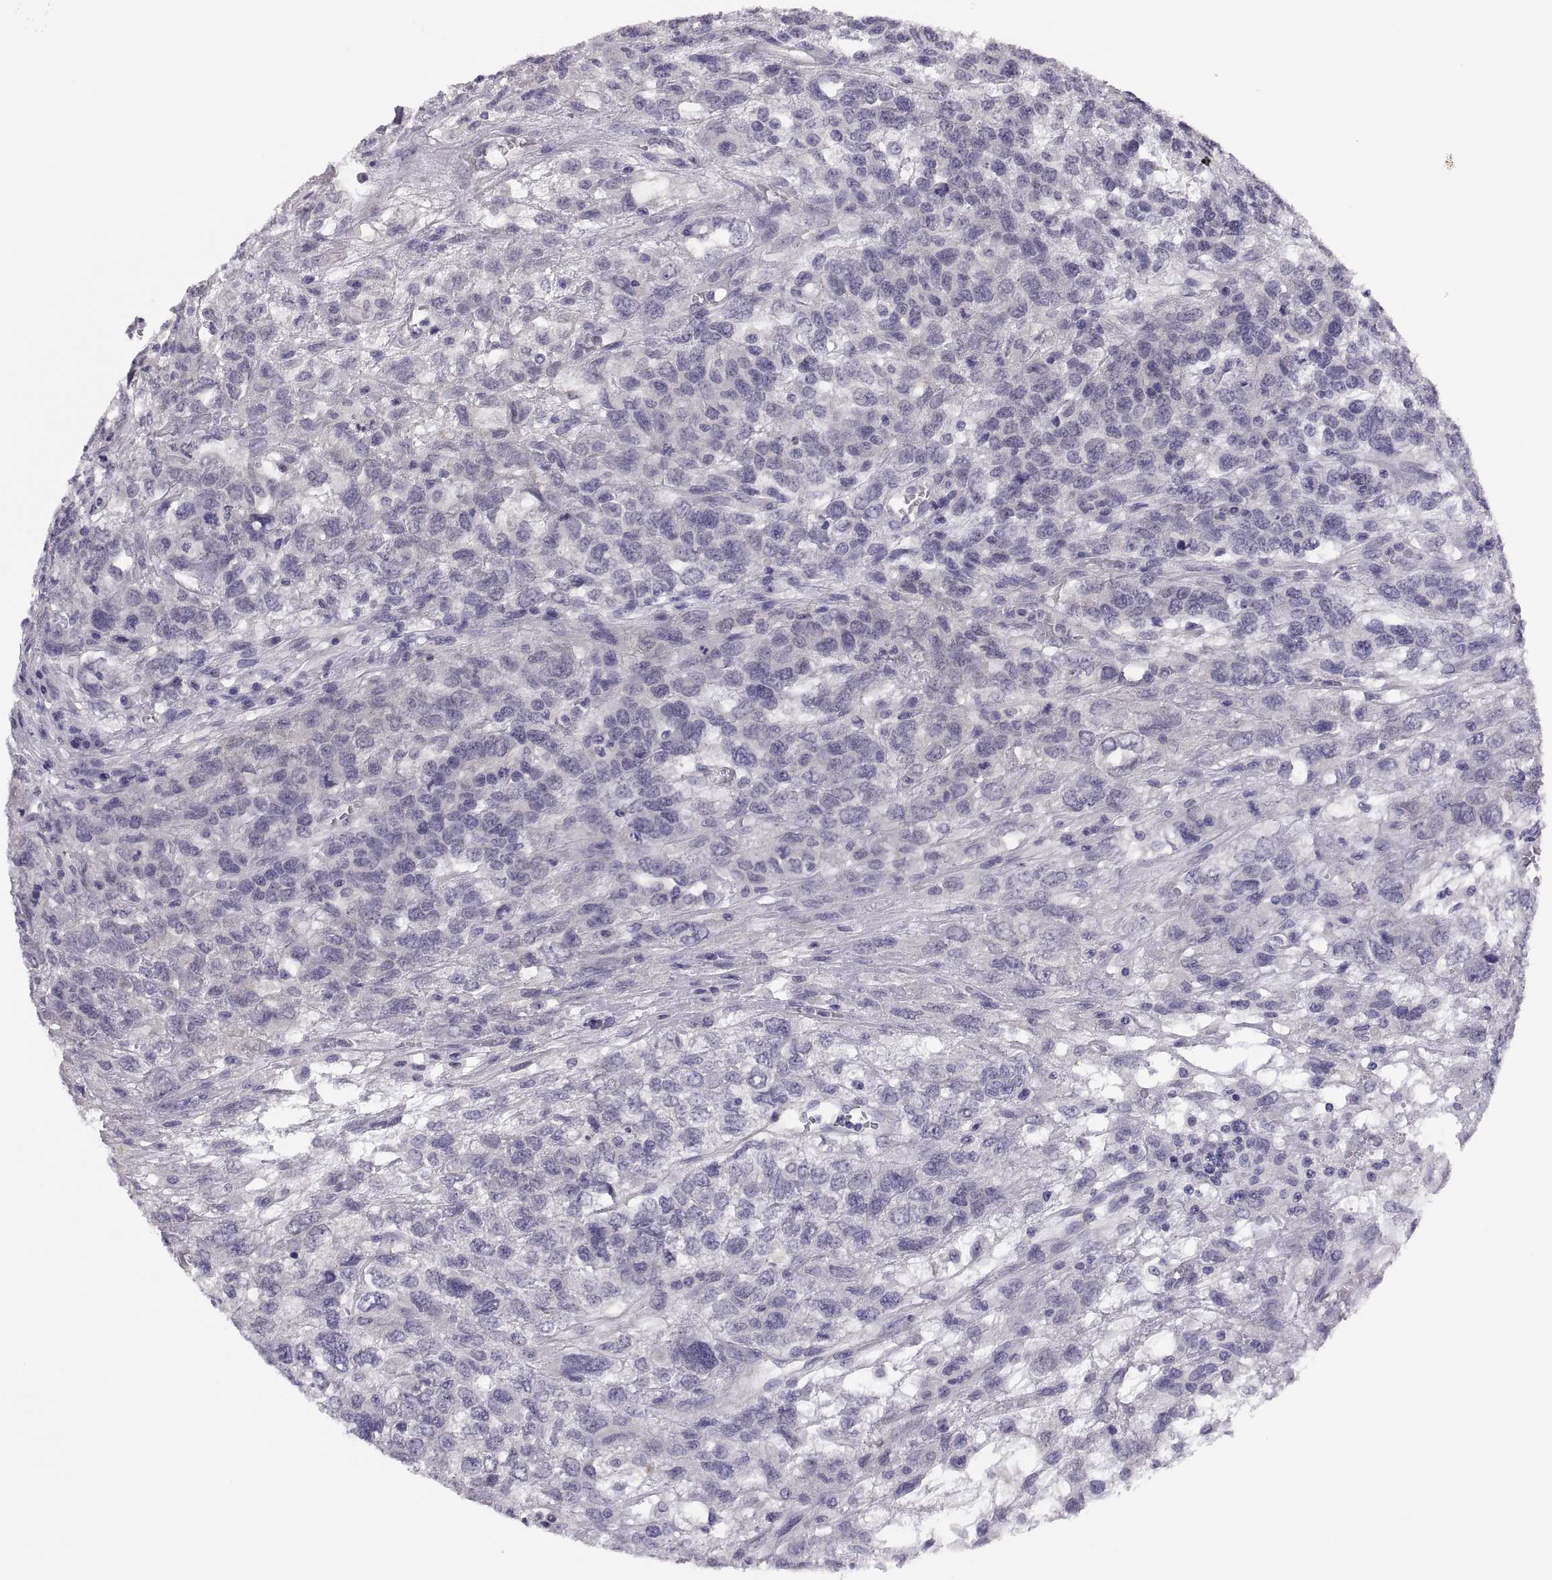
{"staining": {"intensity": "negative", "quantity": "none", "location": "none"}, "tissue": "testis cancer", "cell_type": "Tumor cells", "image_type": "cancer", "snomed": [{"axis": "morphology", "description": "Seminoma, NOS"}, {"axis": "topography", "description": "Testis"}], "caption": "Immunohistochemical staining of human testis cancer shows no significant expression in tumor cells.", "gene": "STRC", "patient": {"sex": "male", "age": 52}}